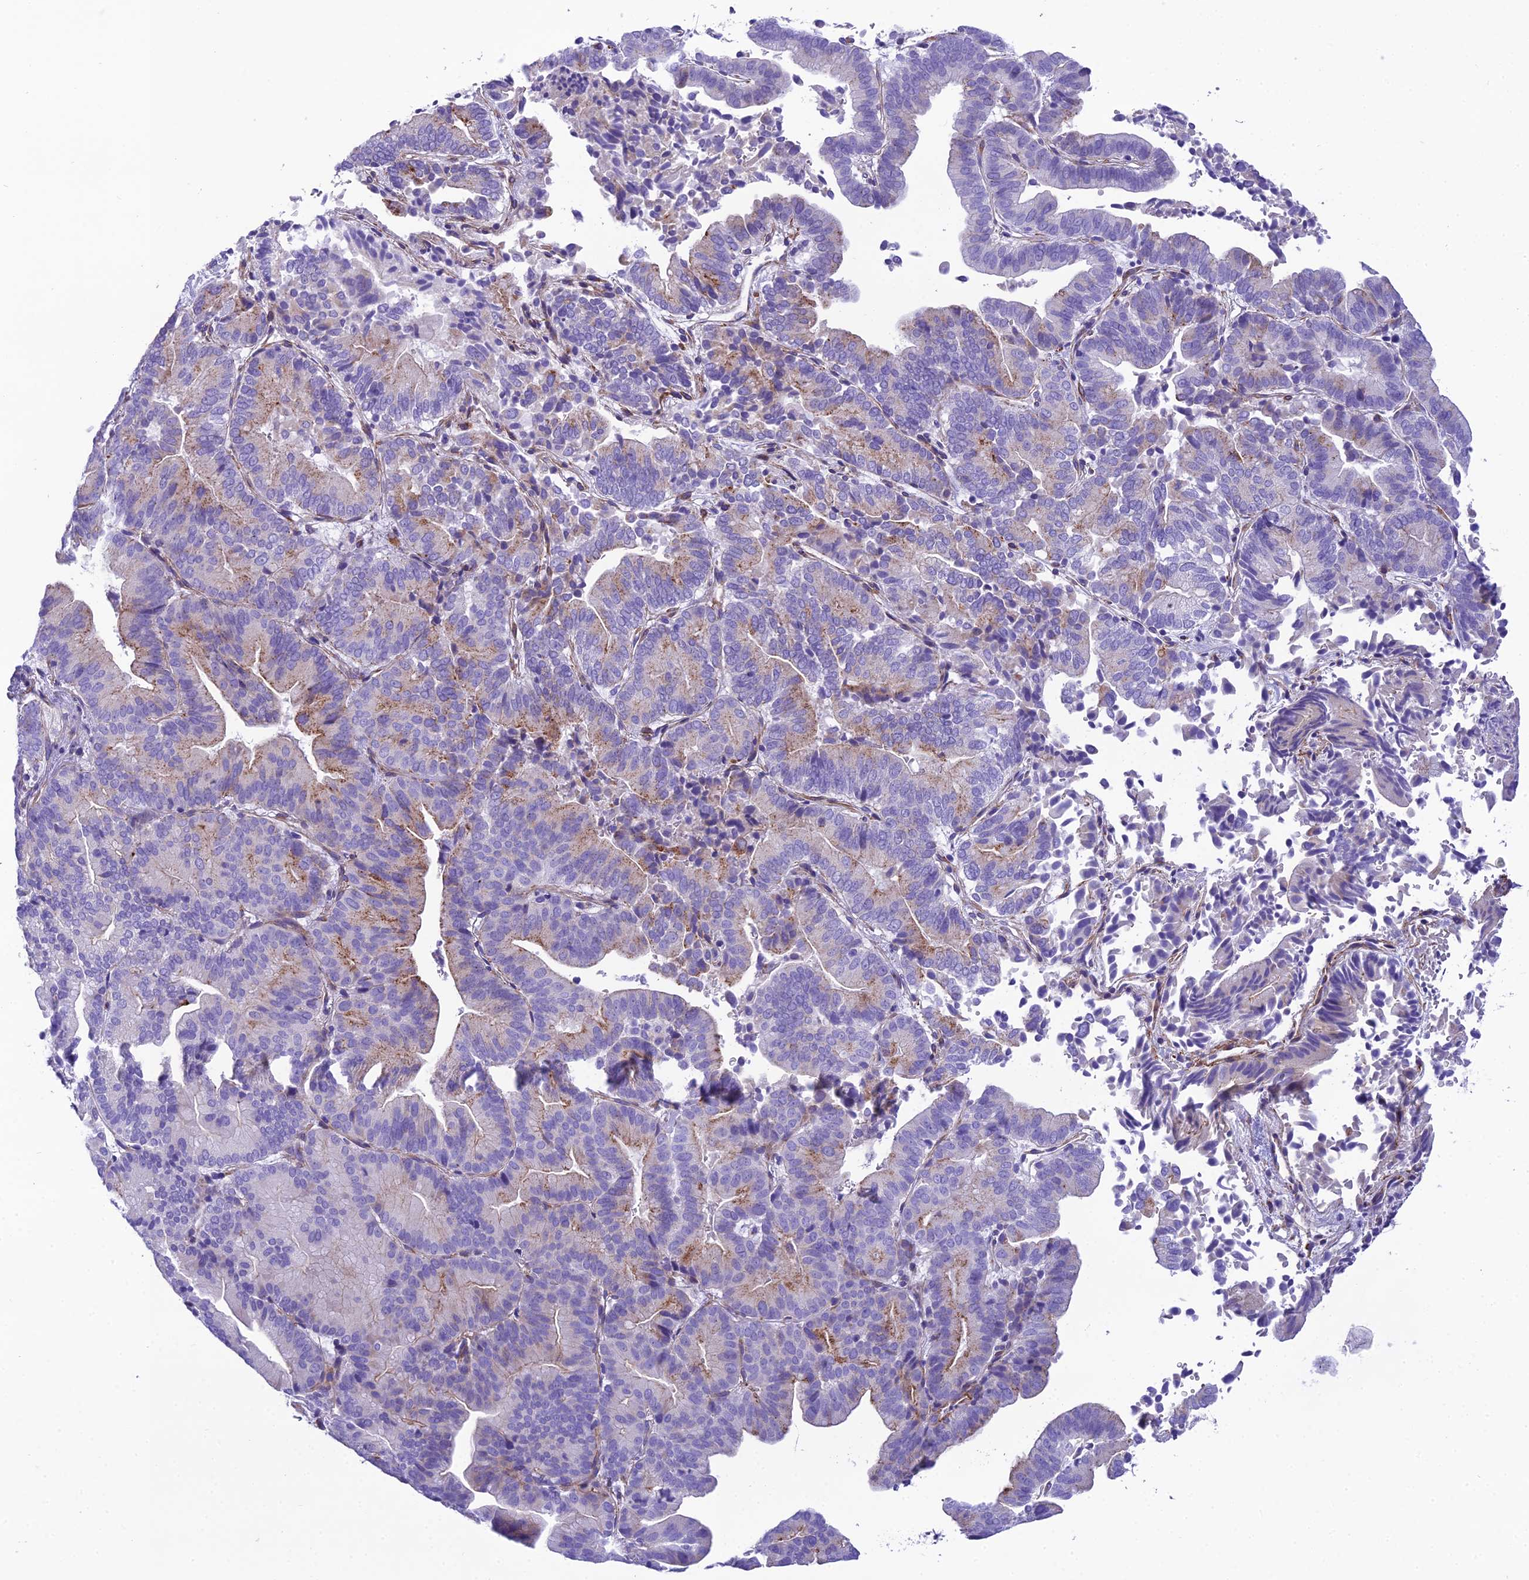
{"staining": {"intensity": "weak", "quantity": ">75%", "location": "cytoplasmic/membranous"}, "tissue": "liver cancer", "cell_type": "Tumor cells", "image_type": "cancer", "snomed": [{"axis": "morphology", "description": "Cholangiocarcinoma"}, {"axis": "topography", "description": "Liver"}], "caption": "Liver cancer (cholangiocarcinoma) was stained to show a protein in brown. There is low levels of weak cytoplasmic/membranous positivity in approximately >75% of tumor cells.", "gene": "GFRA1", "patient": {"sex": "female", "age": 75}}